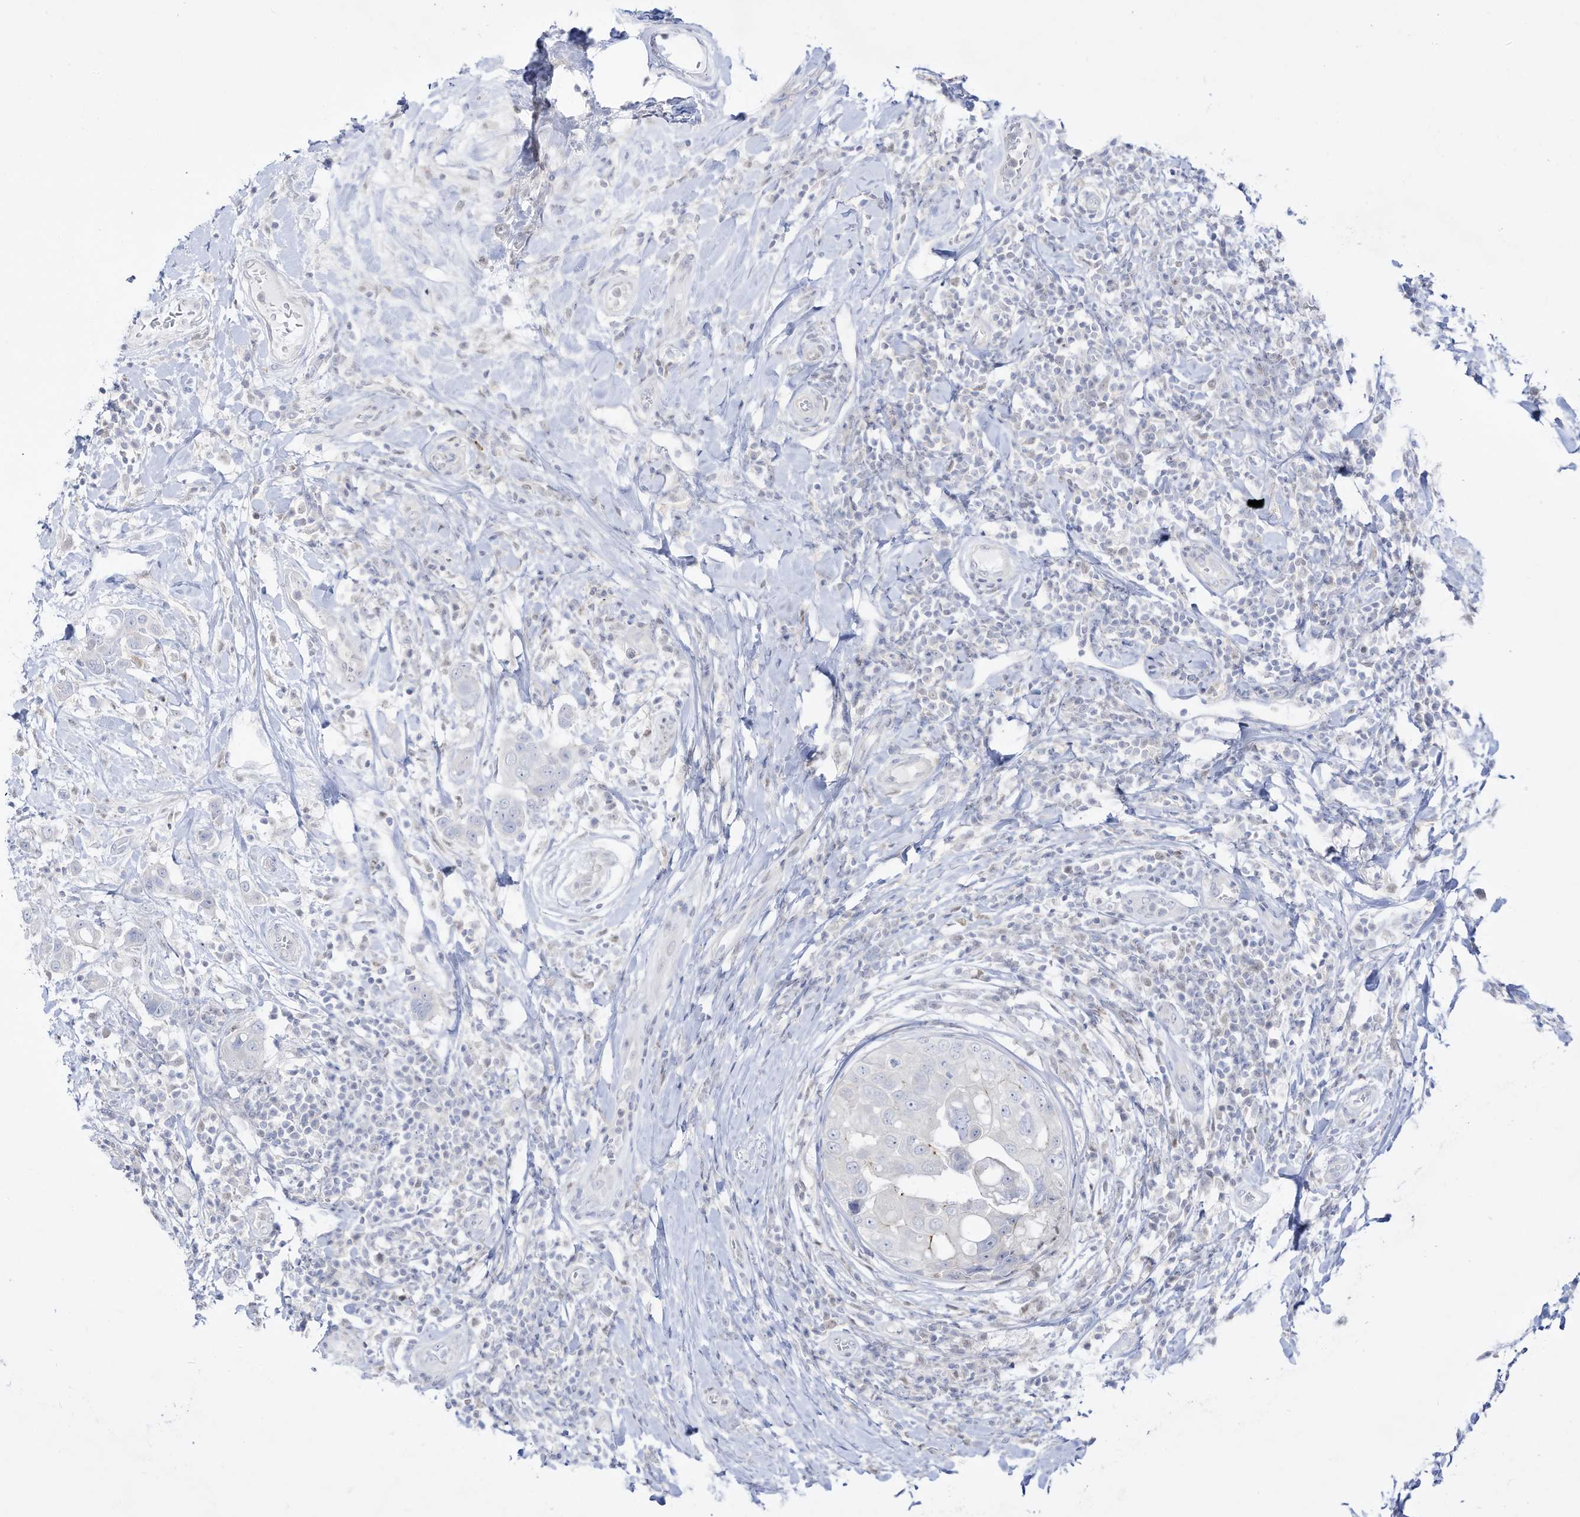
{"staining": {"intensity": "negative", "quantity": "none", "location": "none"}, "tissue": "breast cancer", "cell_type": "Tumor cells", "image_type": "cancer", "snomed": [{"axis": "morphology", "description": "Duct carcinoma"}, {"axis": "topography", "description": "Breast"}], "caption": "Protein analysis of breast cancer demonstrates no significant staining in tumor cells.", "gene": "DMKN", "patient": {"sex": "female", "age": 27}}